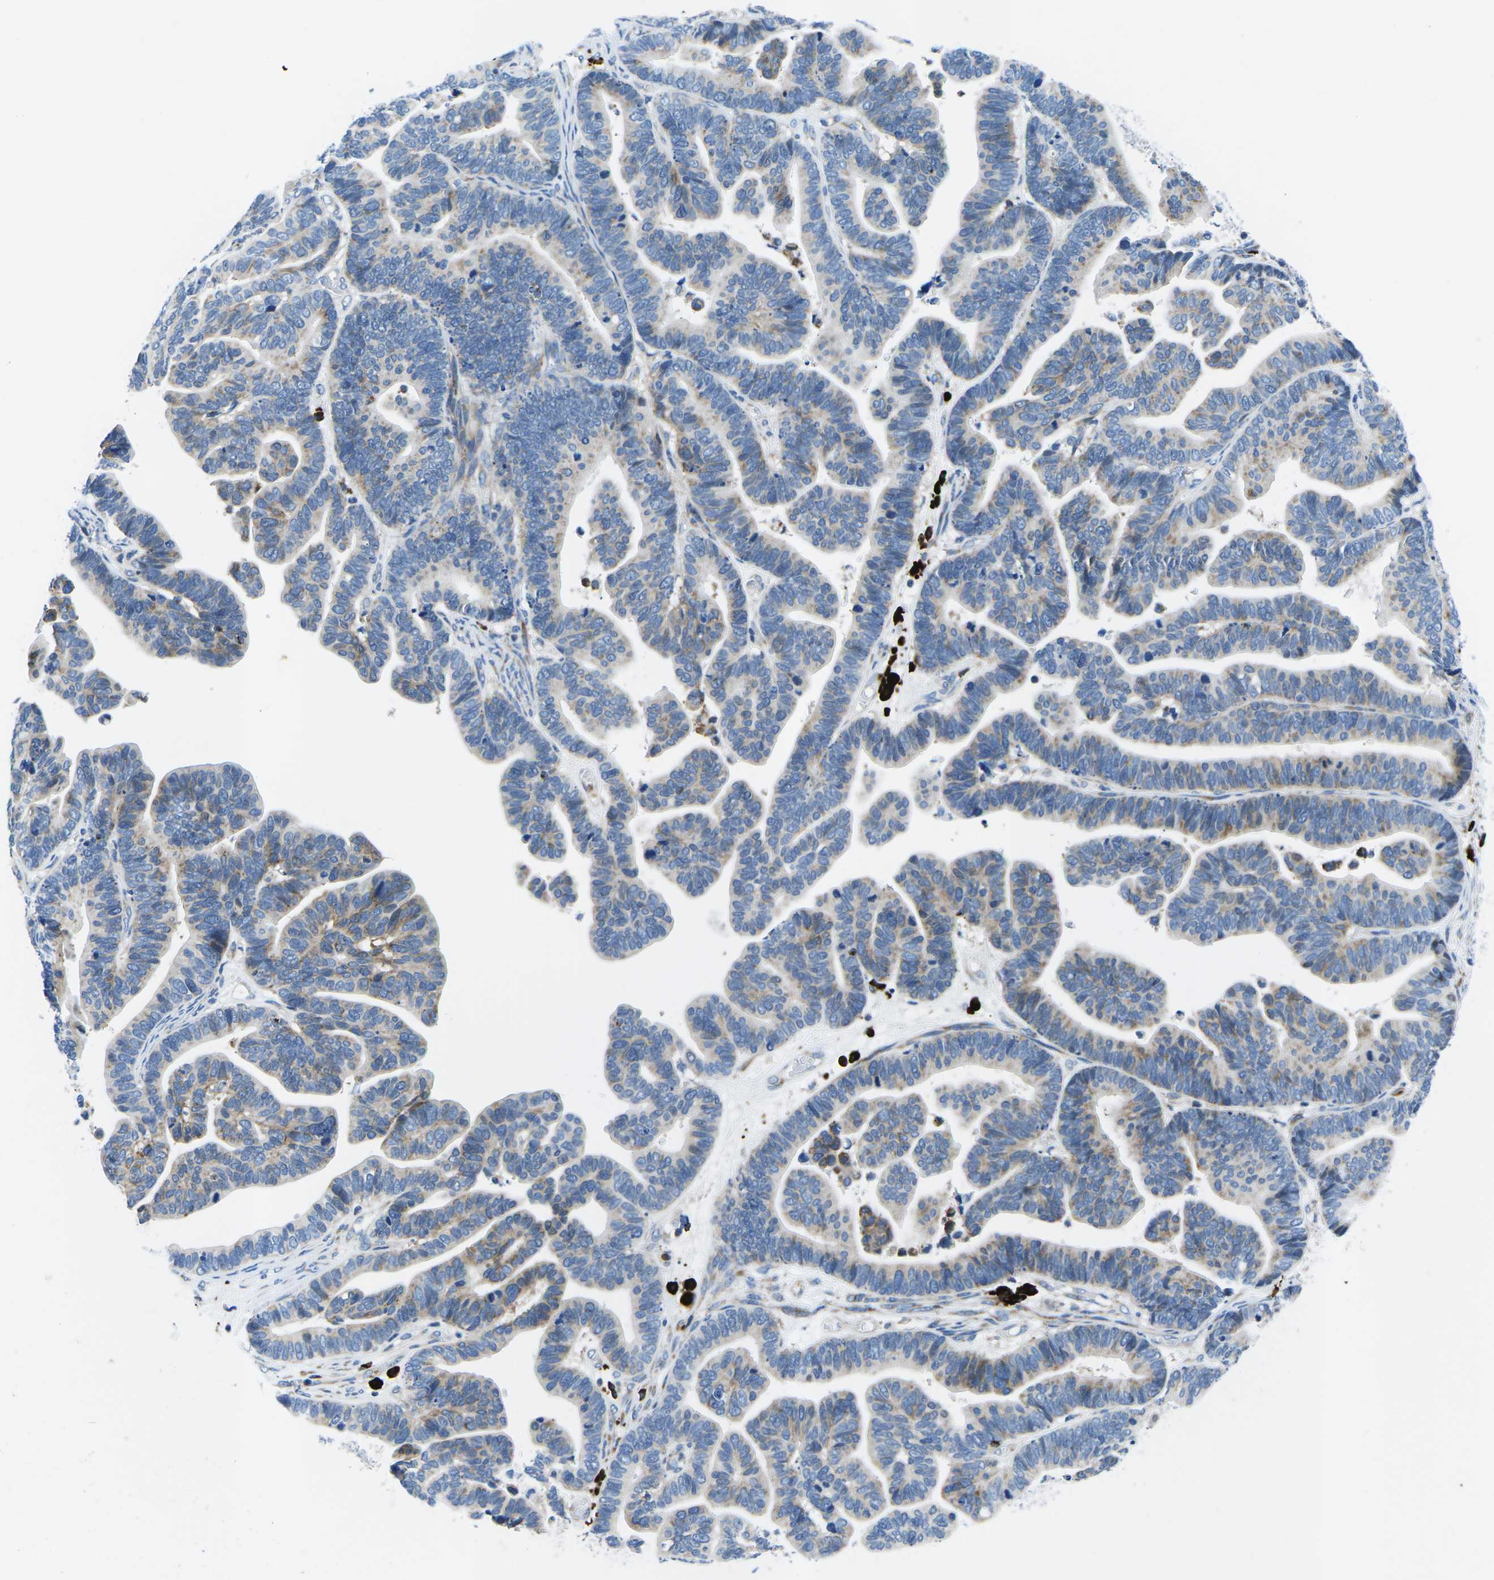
{"staining": {"intensity": "weak", "quantity": ">75%", "location": "cytoplasmic/membranous"}, "tissue": "ovarian cancer", "cell_type": "Tumor cells", "image_type": "cancer", "snomed": [{"axis": "morphology", "description": "Cystadenocarcinoma, serous, NOS"}, {"axis": "topography", "description": "Ovary"}], "caption": "IHC of ovarian cancer reveals low levels of weak cytoplasmic/membranous positivity in about >75% of tumor cells. (DAB IHC, brown staining for protein, blue staining for nuclei).", "gene": "MC4R", "patient": {"sex": "female", "age": 56}}